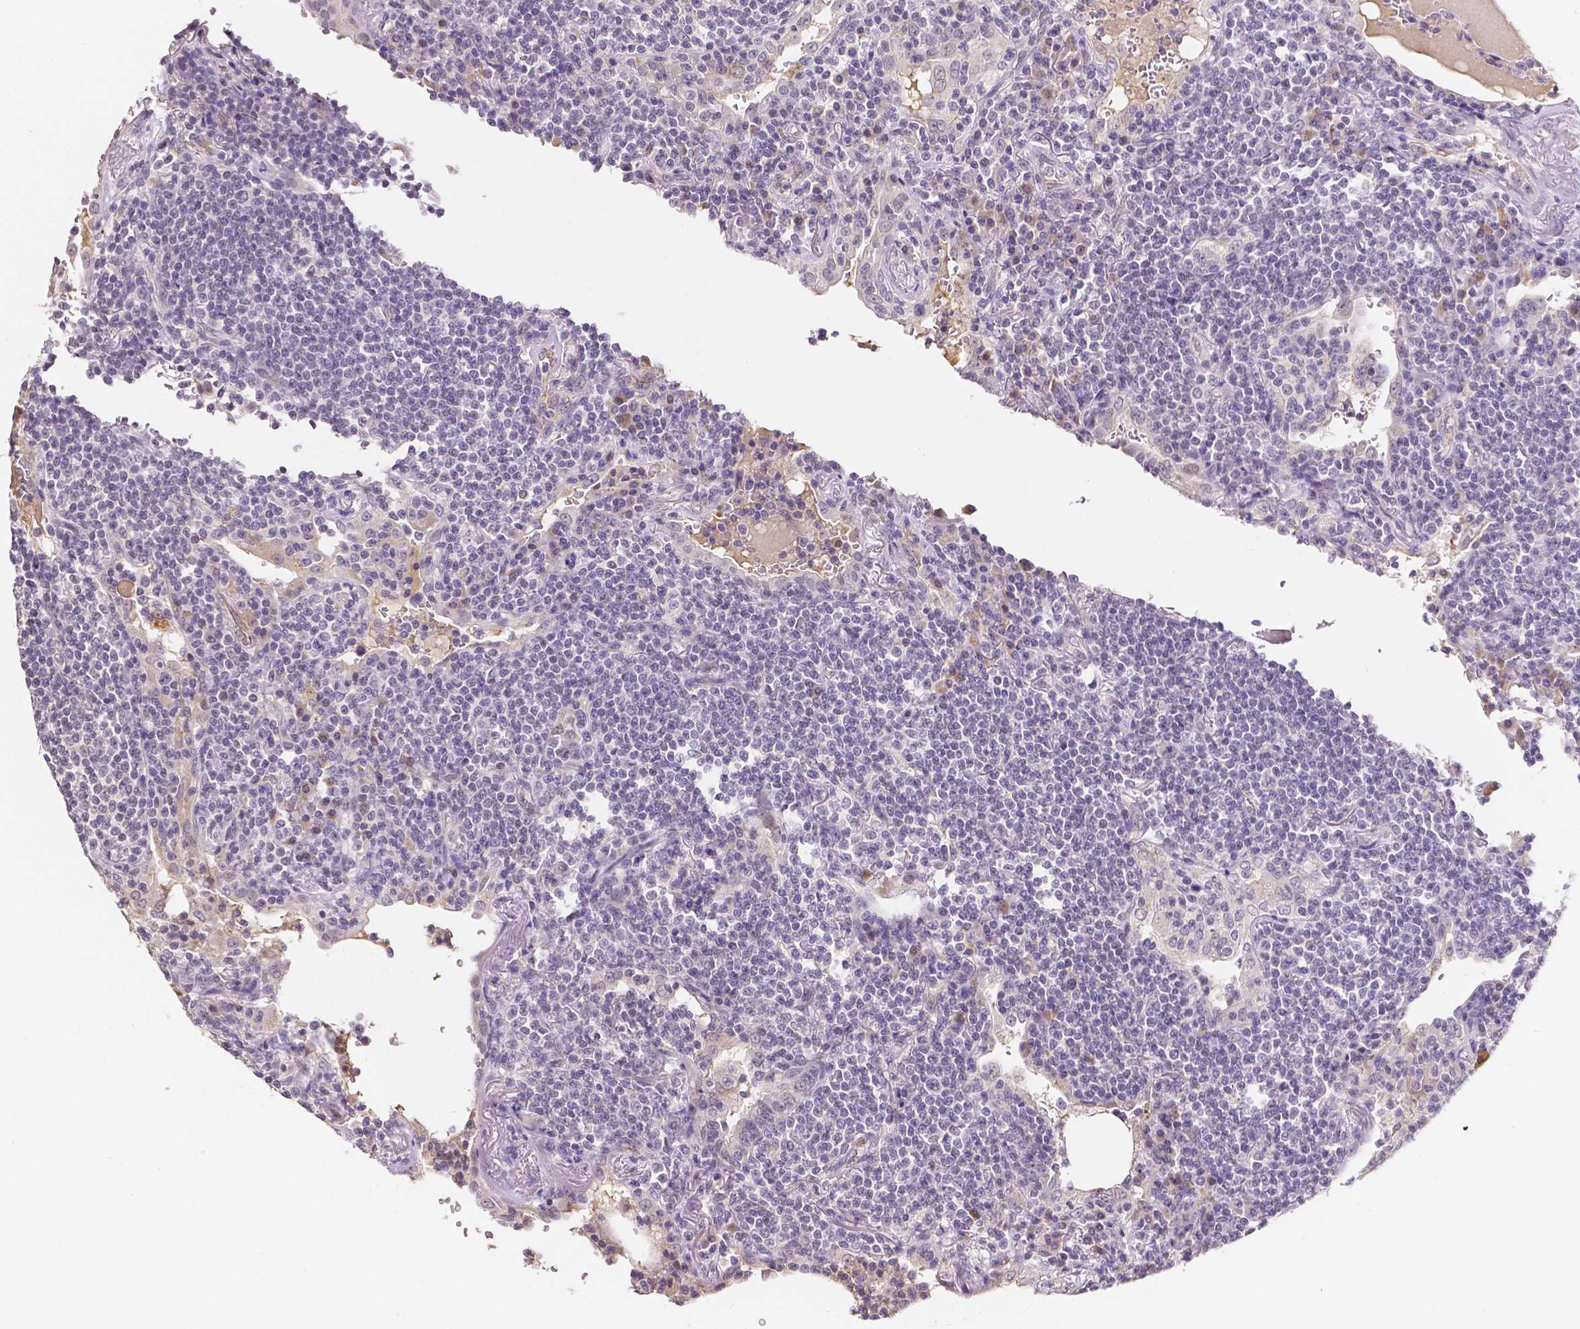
{"staining": {"intensity": "negative", "quantity": "none", "location": "none"}, "tissue": "lymphoma", "cell_type": "Tumor cells", "image_type": "cancer", "snomed": [{"axis": "morphology", "description": "Malignant lymphoma, non-Hodgkin's type, Low grade"}, {"axis": "topography", "description": "Lung"}], "caption": "This is an immunohistochemistry histopathology image of human low-grade malignant lymphoma, non-Hodgkin's type. There is no positivity in tumor cells.", "gene": "ELAVL2", "patient": {"sex": "female", "age": 71}}